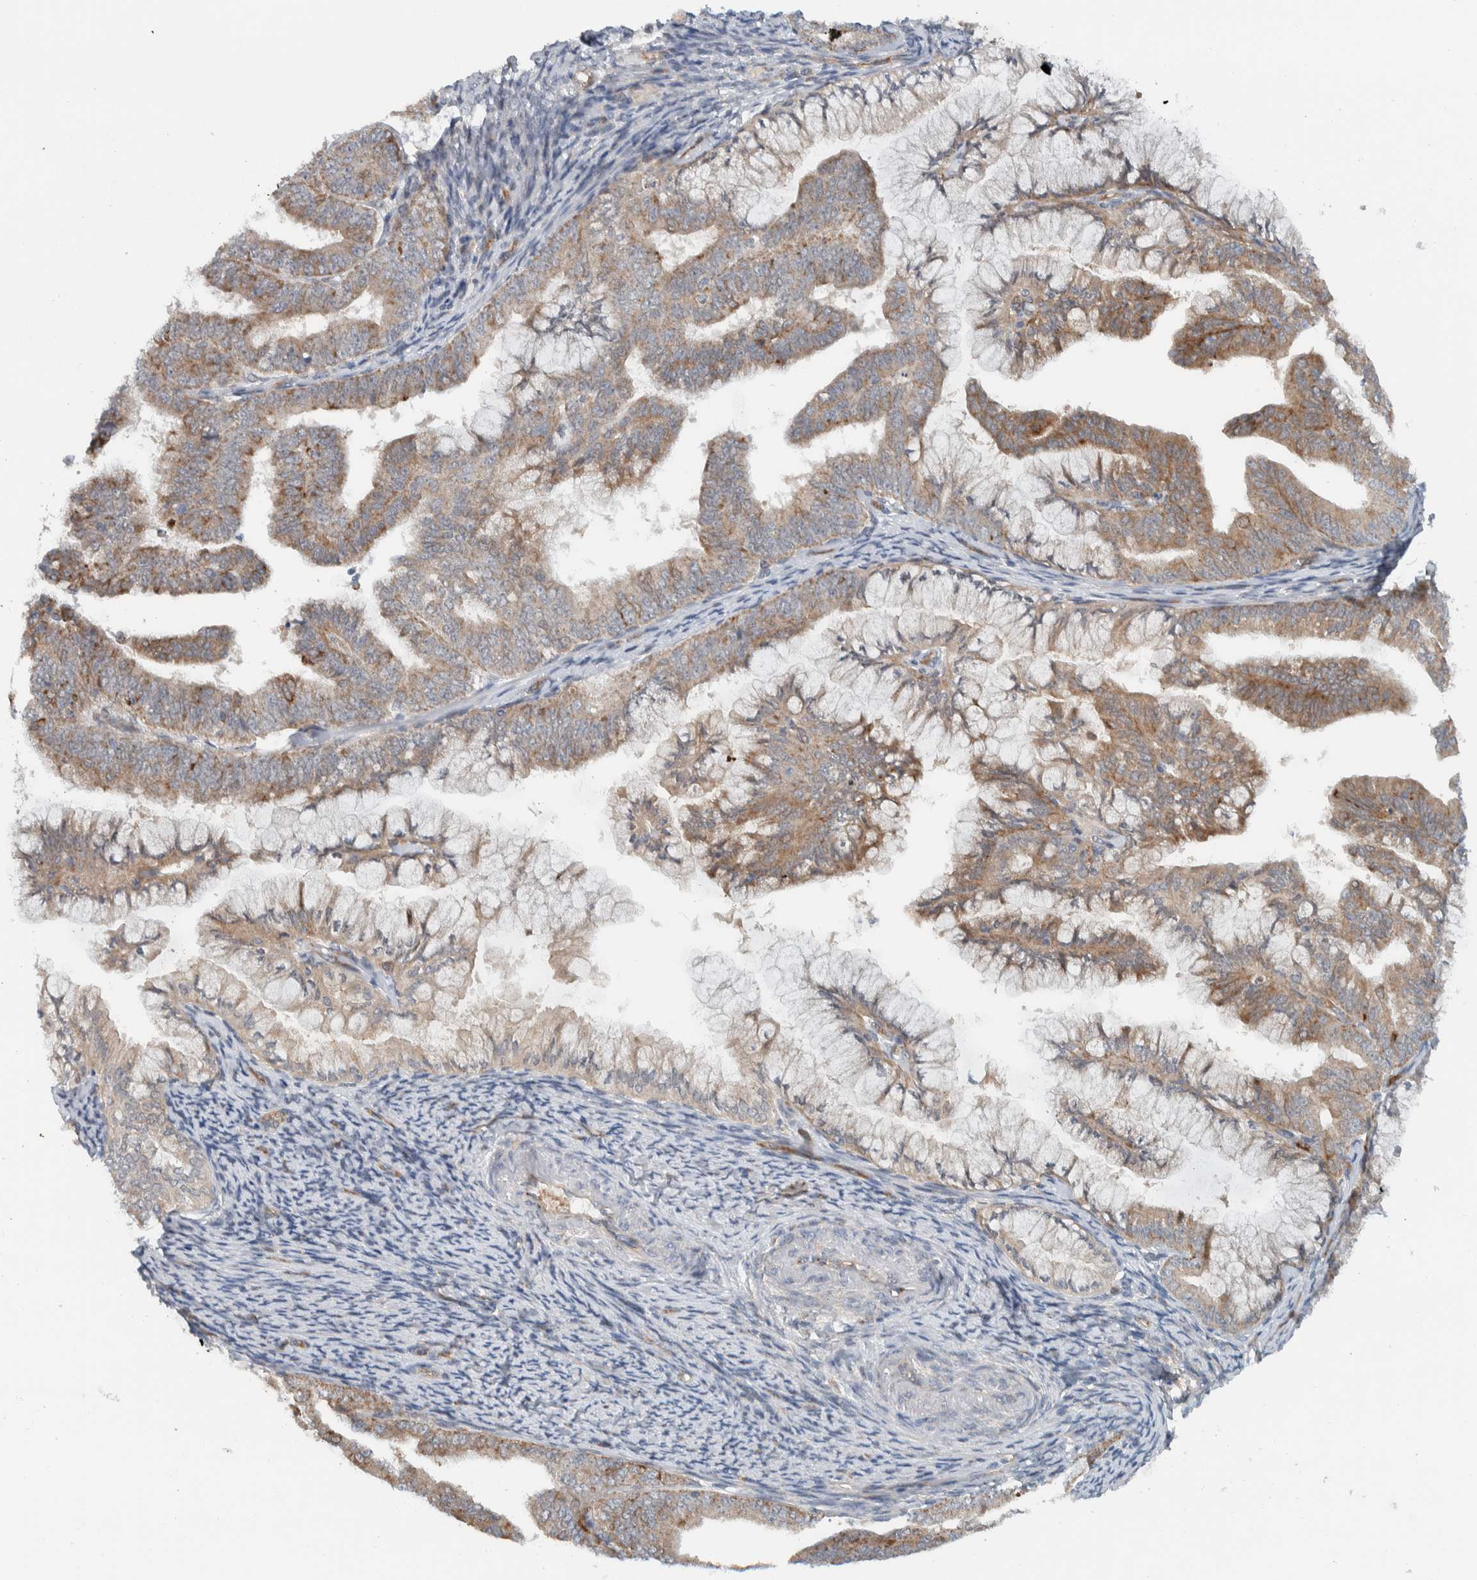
{"staining": {"intensity": "moderate", "quantity": ">75%", "location": "cytoplasmic/membranous"}, "tissue": "endometrial cancer", "cell_type": "Tumor cells", "image_type": "cancer", "snomed": [{"axis": "morphology", "description": "Adenocarcinoma, NOS"}, {"axis": "topography", "description": "Endometrium"}], "caption": "Tumor cells exhibit moderate cytoplasmic/membranous positivity in approximately >75% of cells in endometrial adenocarcinoma.", "gene": "RERE", "patient": {"sex": "female", "age": 63}}